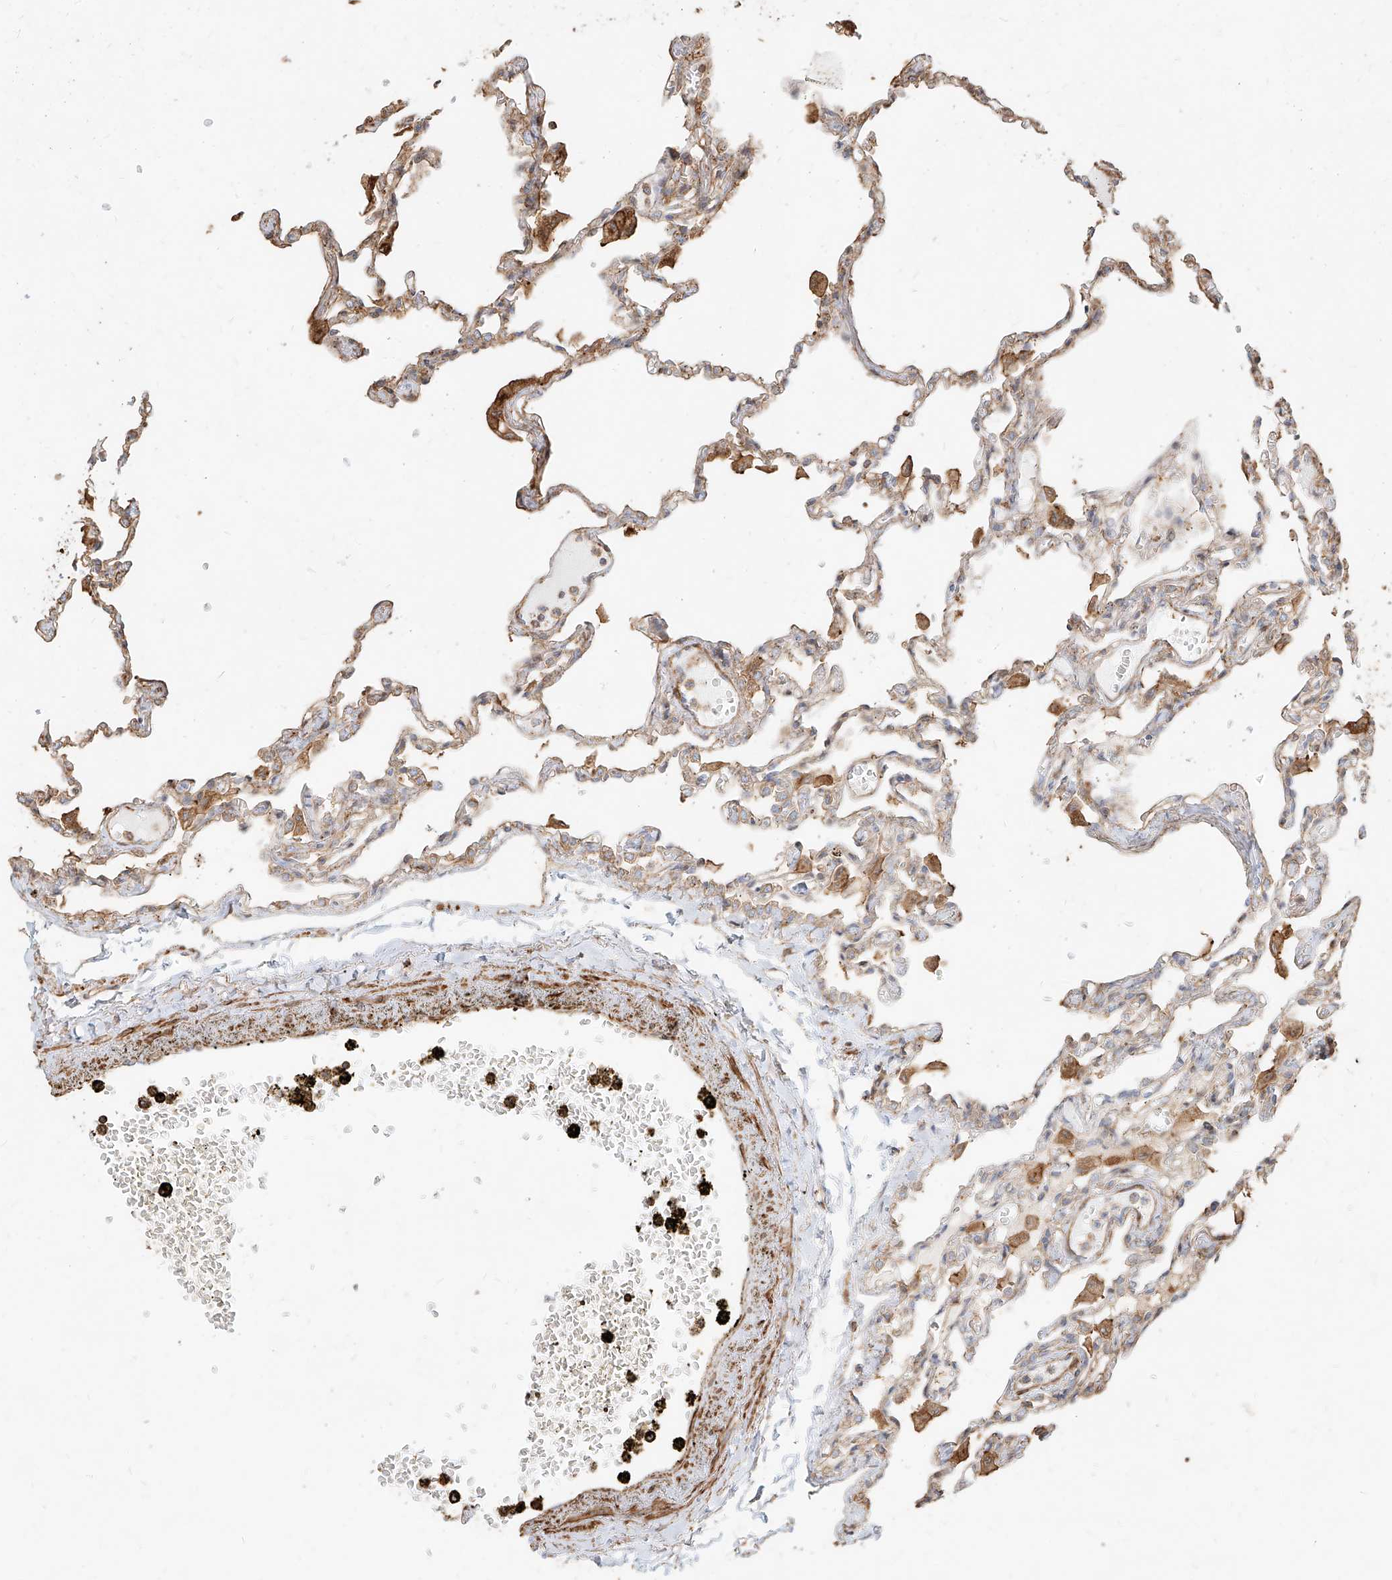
{"staining": {"intensity": "moderate", "quantity": "25%-75%", "location": "cytoplasmic/membranous"}, "tissue": "lung", "cell_type": "Alveolar cells", "image_type": "normal", "snomed": [{"axis": "morphology", "description": "Normal tissue, NOS"}, {"axis": "topography", "description": "Bronchus"}, {"axis": "topography", "description": "Lung"}], "caption": "Immunohistochemical staining of unremarkable lung exhibits 25%-75% levels of moderate cytoplasmic/membranous protein expression in approximately 25%-75% of alveolar cells.", "gene": "MTX2", "patient": {"sex": "female", "age": 49}}